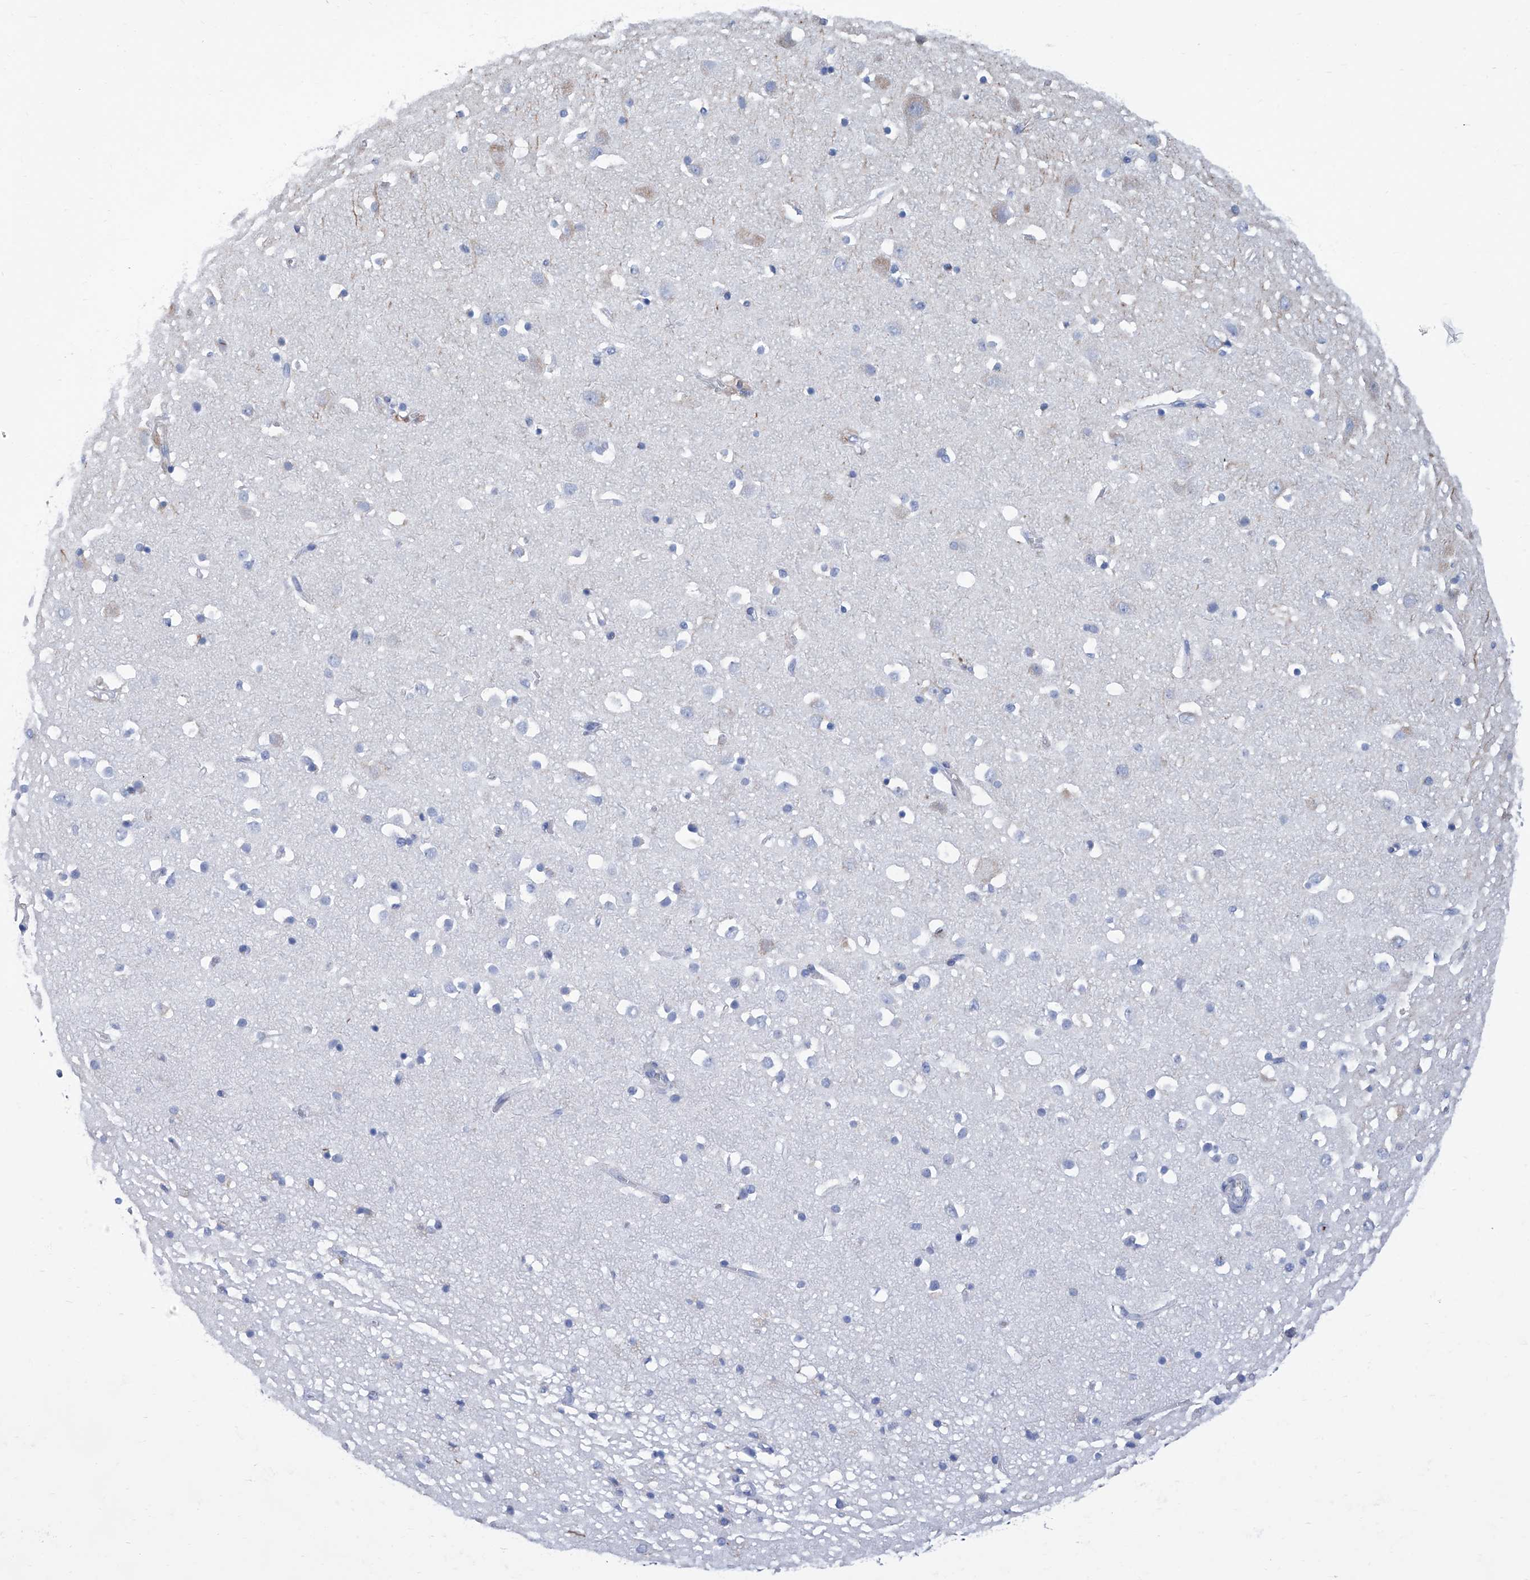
{"staining": {"intensity": "negative", "quantity": "none", "location": "none"}, "tissue": "cerebral cortex", "cell_type": "Endothelial cells", "image_type": "normal", "snomed": [{"axis": "morphology", "description": "Normal tissue, NOS"}, {"axis": "topography", "description": "Cerebral cortex"}], "caption": "High power microscopy photomicrograph of an immunohistochemistry micrograph of unremarkable cerebral cortex, revealing no significant staining in endothelial cells.", "gene": "SMS", "patient": {"sex": "male", "age": 54}}